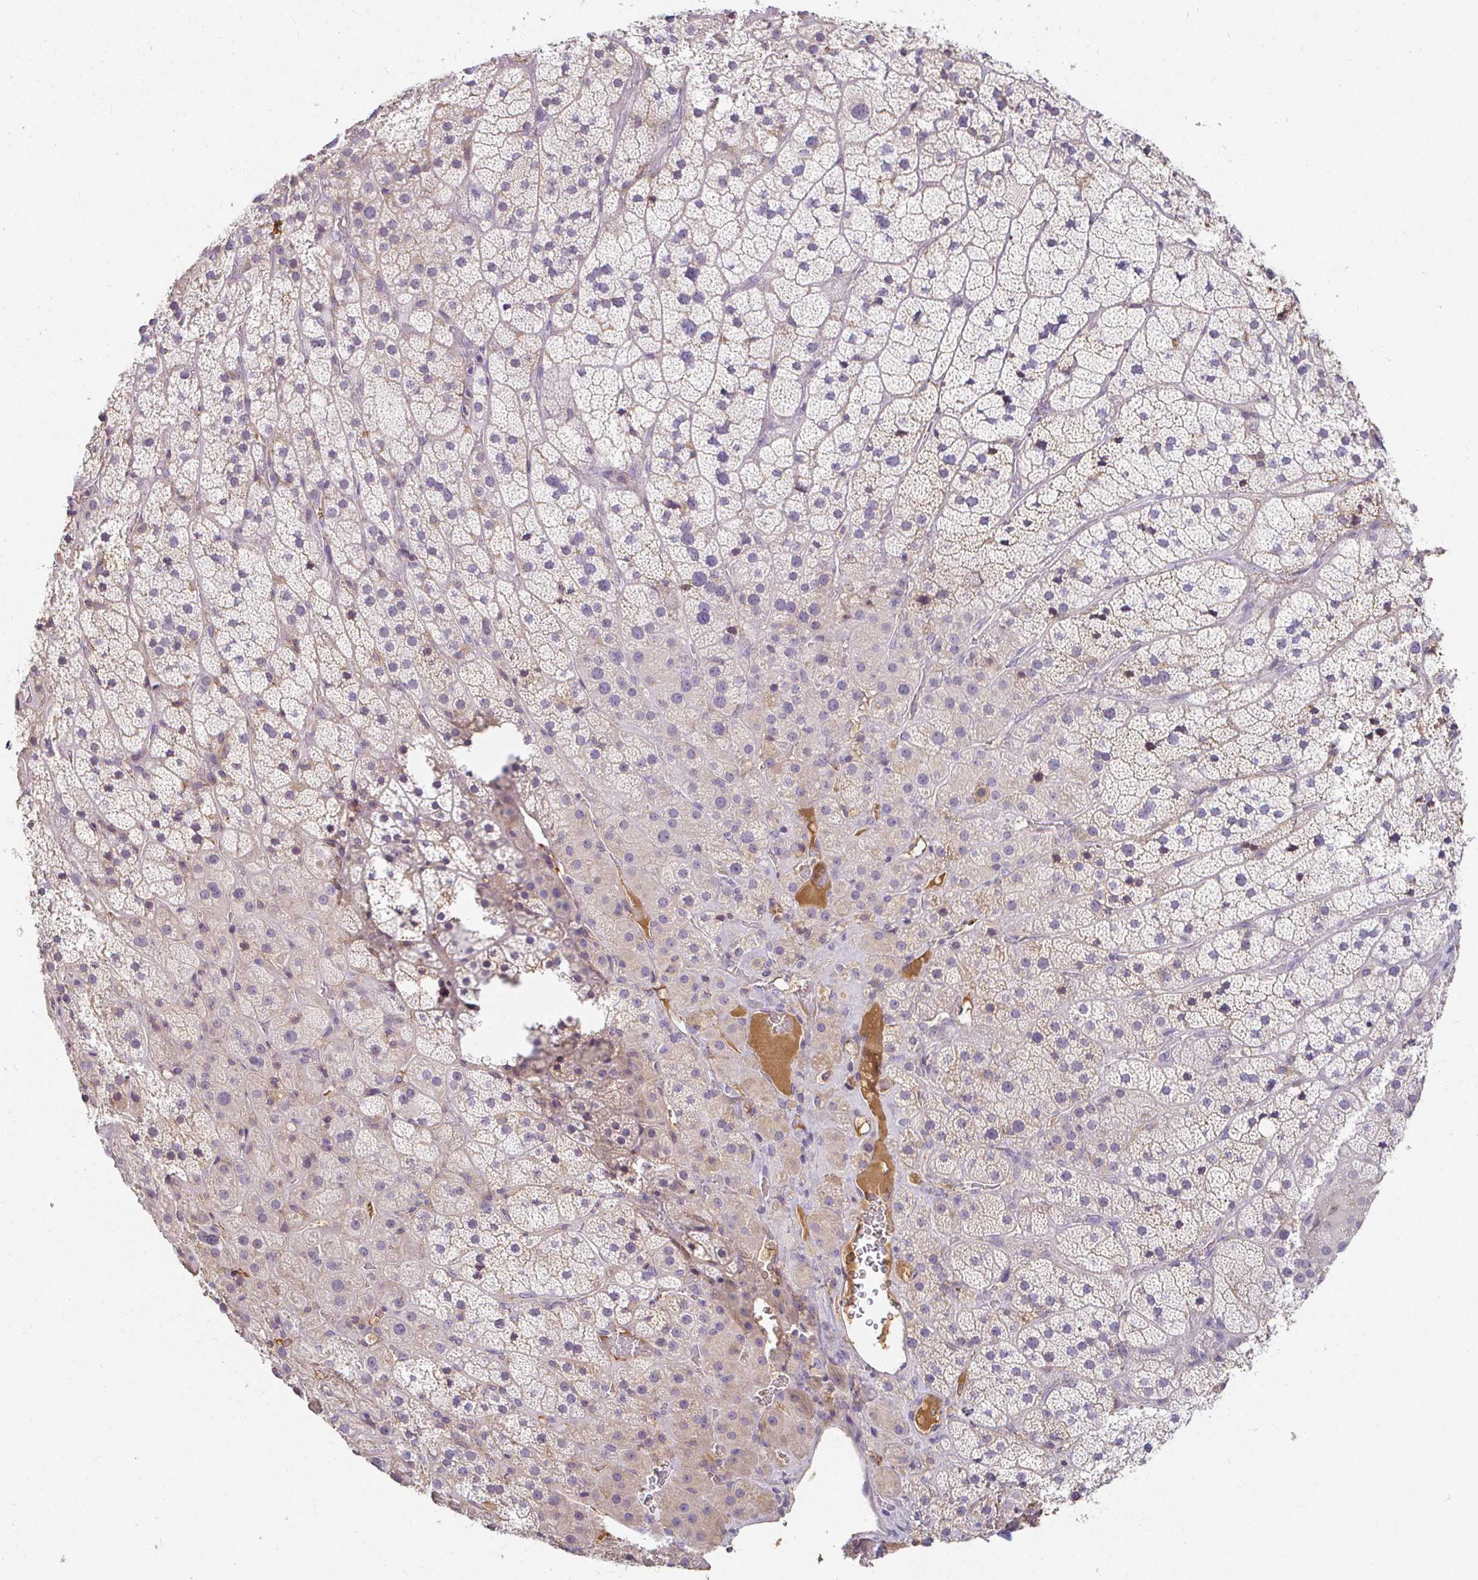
{"staining": {"intensity": "negative", "quantity": "none", "location": "none"}, "tissue": "adrenal gland", "cell_type": "Glandular cells", "image_type": "normal", "snomed": [{"axis": "morphology", "description": "Normal tissue, NOS"}, {"axis": "topography", "description": "Adrenal gland"}], "caption": "Adrenal gland stained for a protein using immunohistochemistry exhibits no positivity glandular cells.", "gene": "LOXL4", "patient": {"sex": "male", "age": 57}}